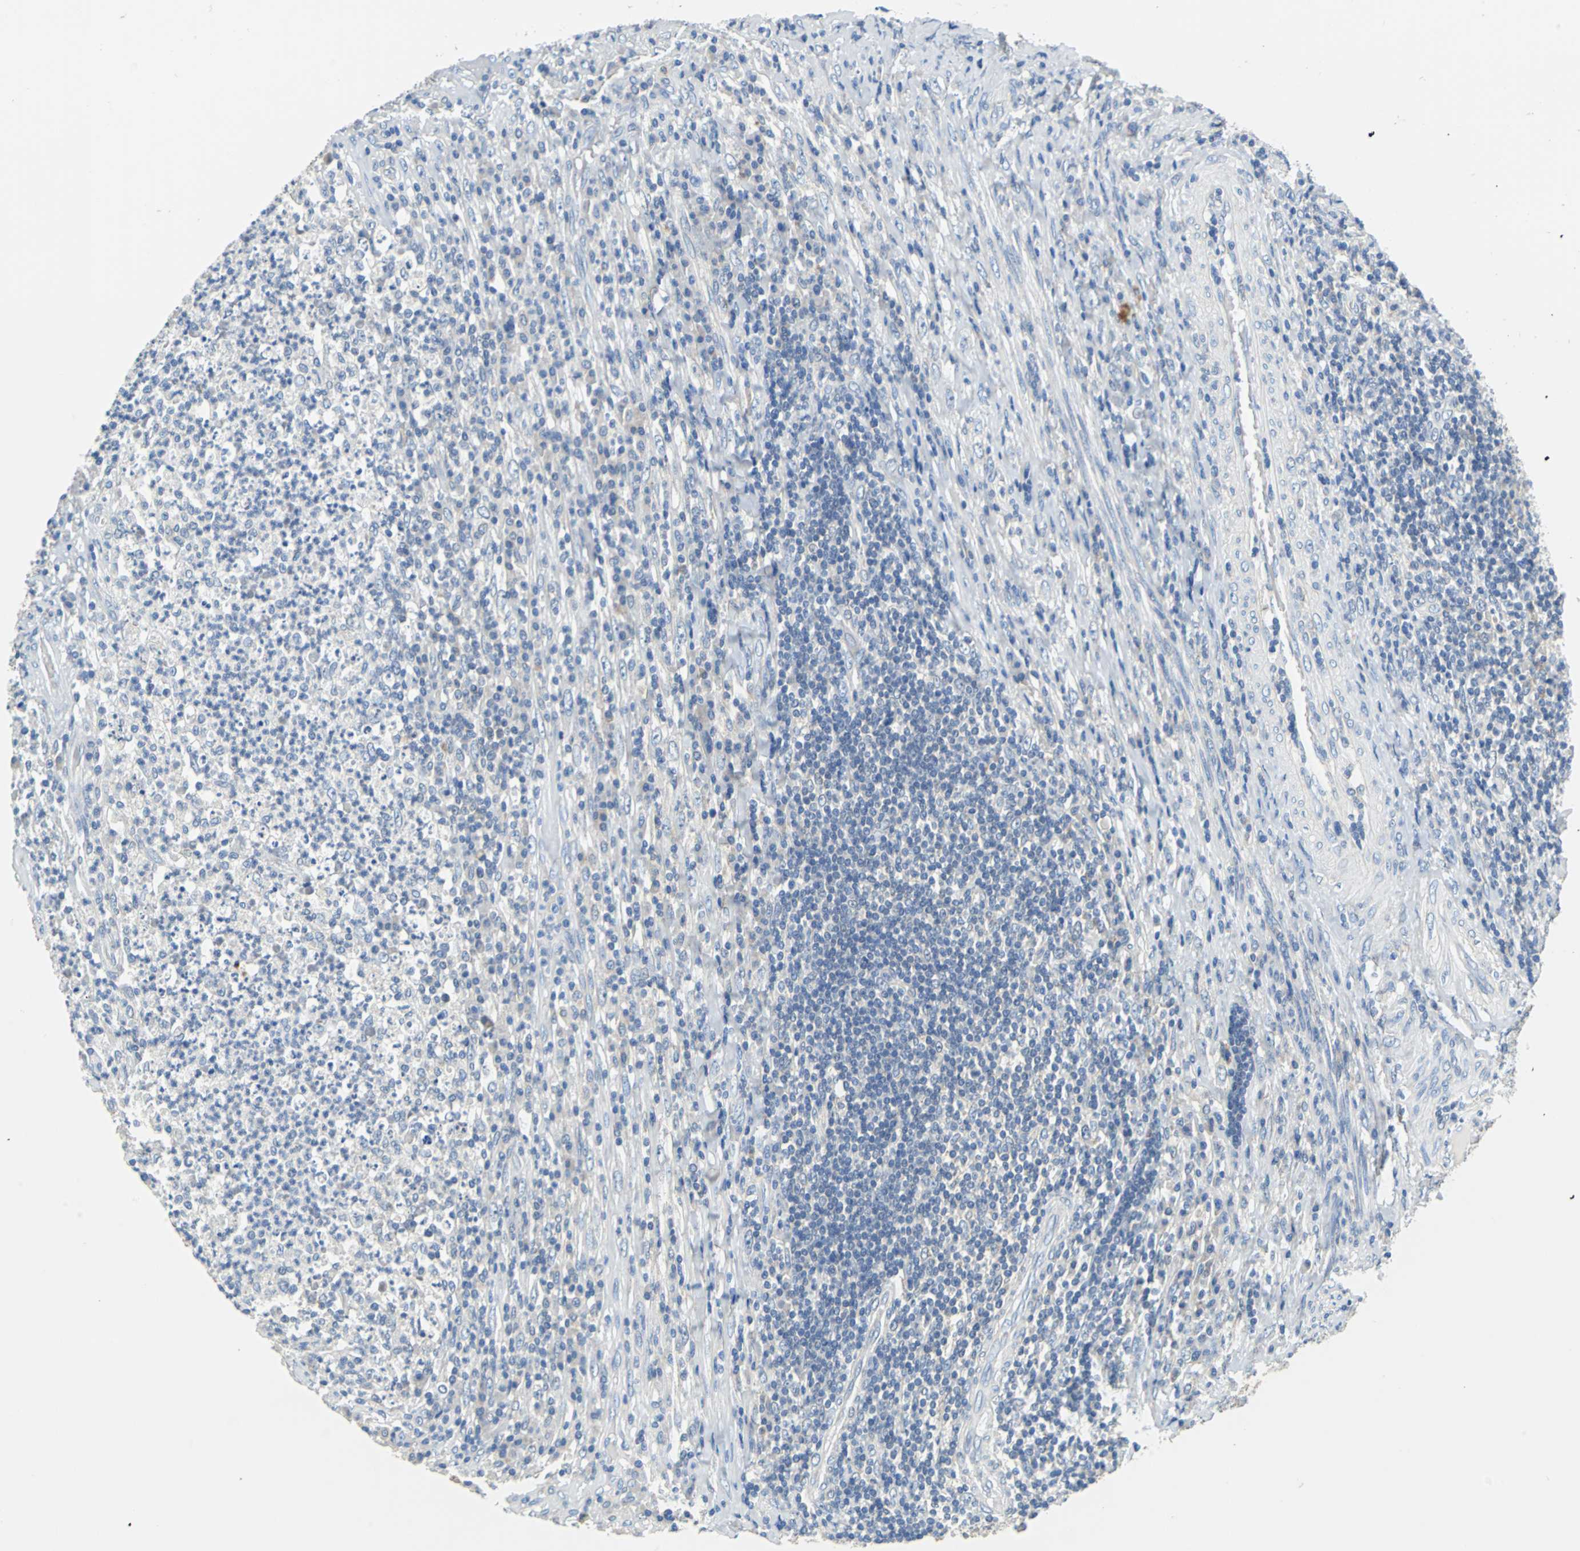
{"staining": {"intensity": "negative", "quantity": "none", "location": "none"}, "tissue": "testis cancer", "cell_type": "Tumor cells", "image_type": "cancer", "snomed": [{"axis": "morphology", "description": "Necrosis, NOS"}, {"axis": "morphology", "description": "Carcinoma, Embryonal, NOS"}, {"axis": "topography", "description": "Testis"}], "caption": "Image shows no protein expression in tumor cells of testis cancer (embryonal carcinoma) tissue.", "gene": "TEX264", "patient": {"sex": "male", "age": 19}}